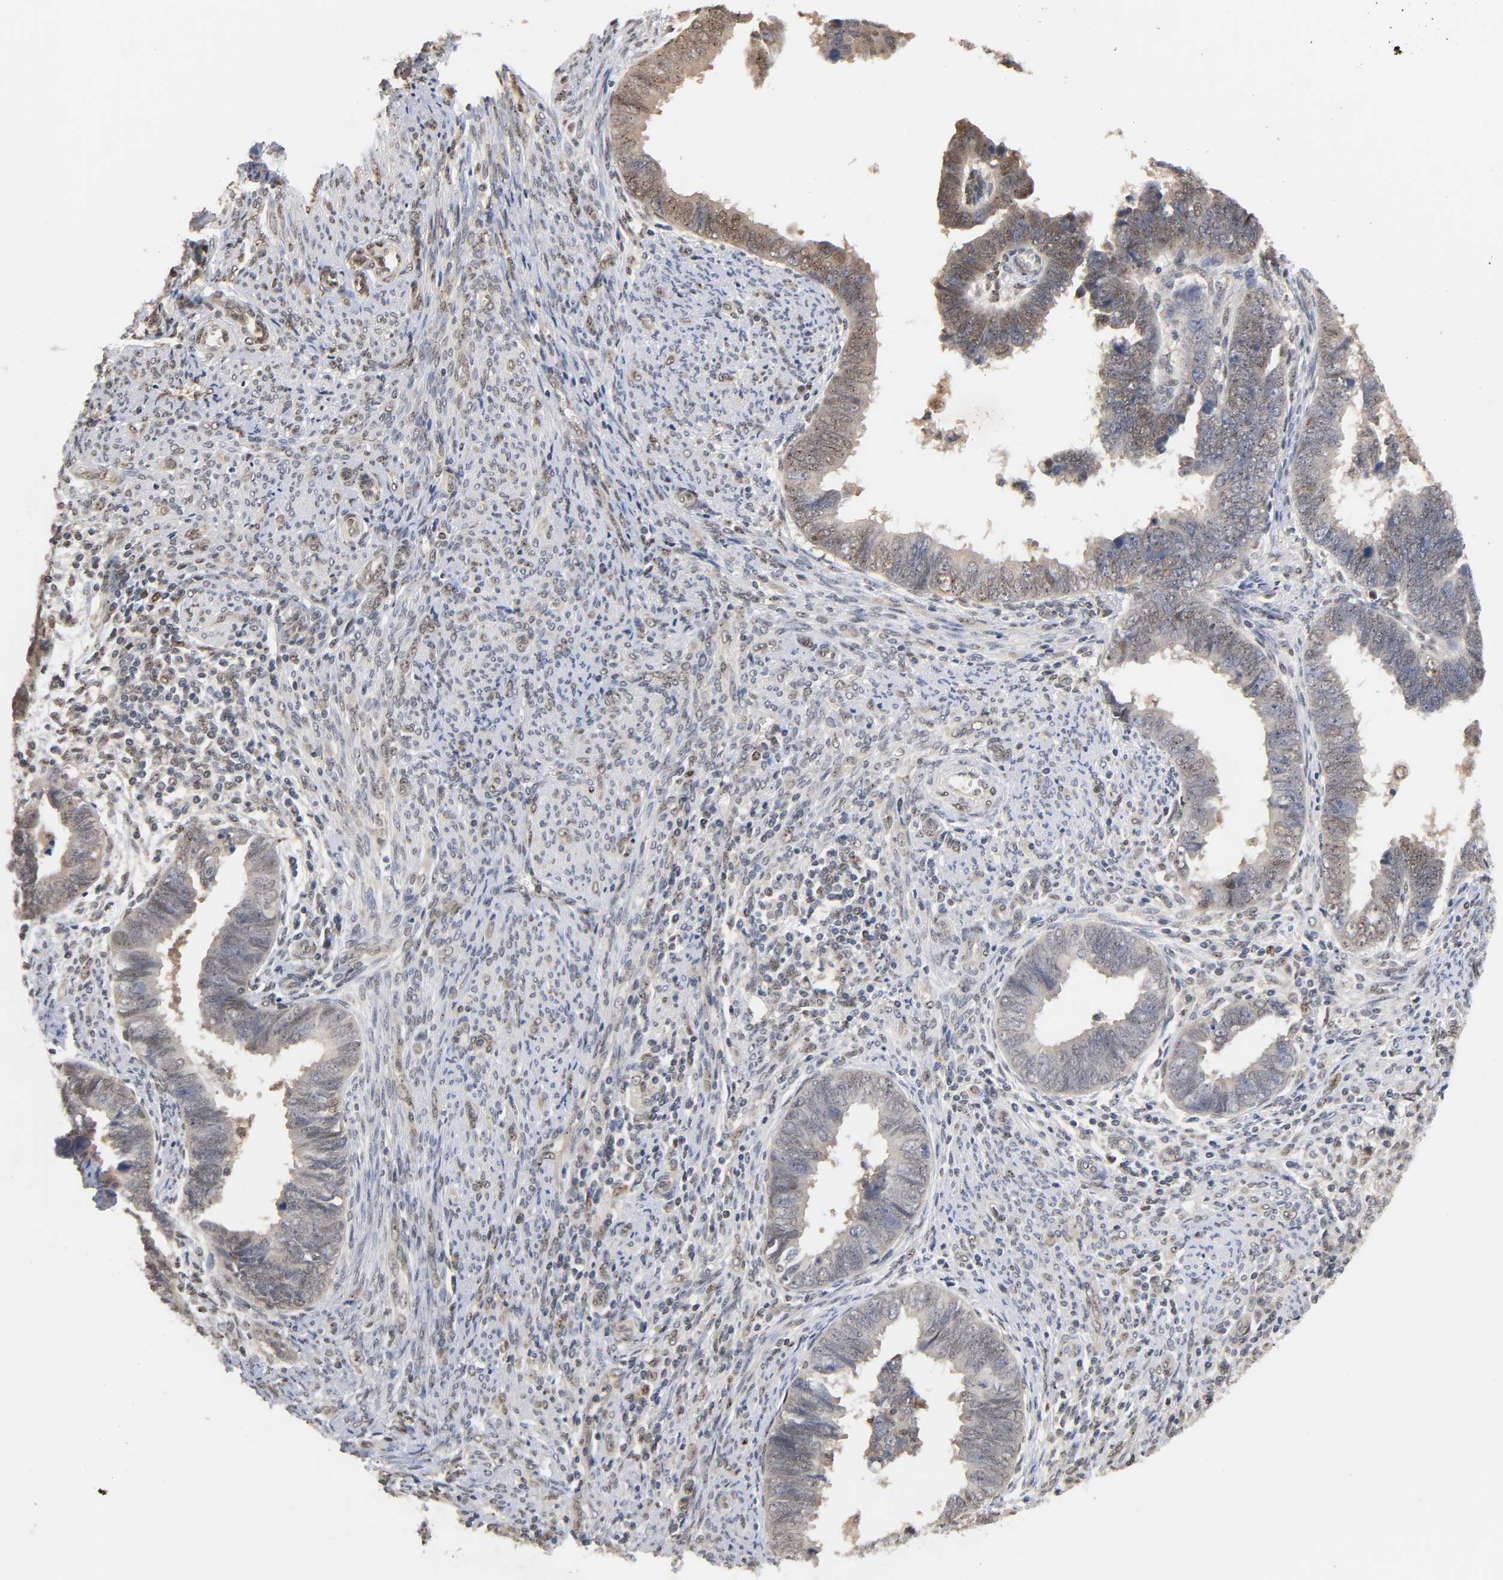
{"staining": {"intensity": "weak", "quantity": ">75%", "location": "nuclear"}, "tissue": "endometrial cancer", "cell_type": "Tumor cells", "image_type": "cancer", "snomed": [{"axis": "morphology", "description": "Adenocarcinoma, NOS"}, {"axis": "topography", "description": "Endometrium"}], "caption": "Adenocarcinoma (endometrial) stained with a protein marker demonstrates weak staining in tumor cells.", "gene": "UBC", "patient": {"sex": "female", "age": 75}}